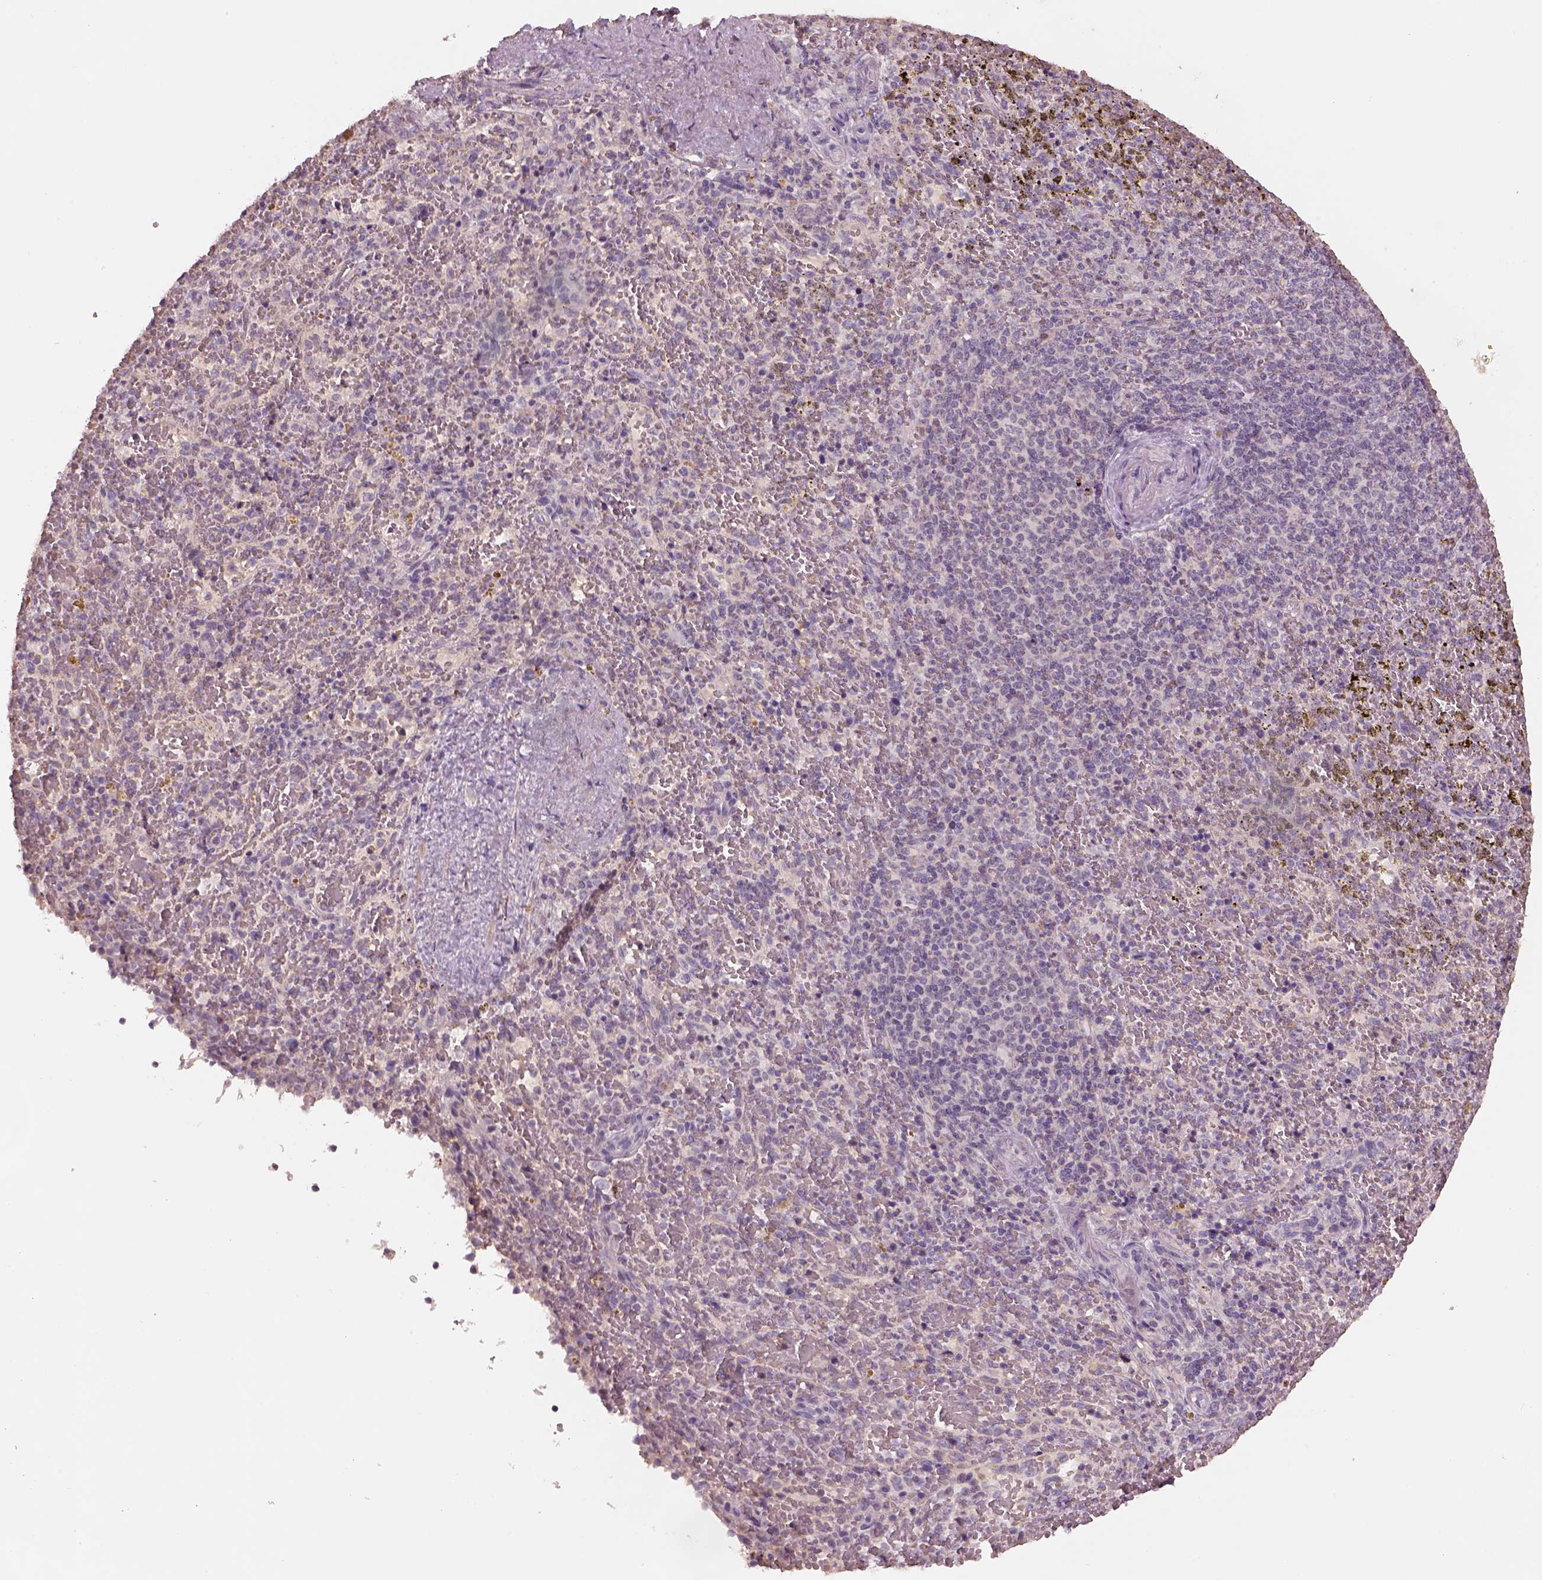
{"staining": {"intensity": "negative", "quantity": "none", "location": "none"}, "tissue": "spleen", "cell_type": "Cells in red pulp", "image_type": "normal", "snomed": [{"axis": "morphology", "description": "Normal tissue, NOS"}, {"axis": "topography", "description": "Spleen"}], "caption": "IHC micrograph of normal spleen: spleen stained with DAB (3,3'-diaminobenzidine) reveals no significant protein positivity in cells in red pulp.", "gene": "GDNF", "patient": {"sex": "female", "age": 50}}